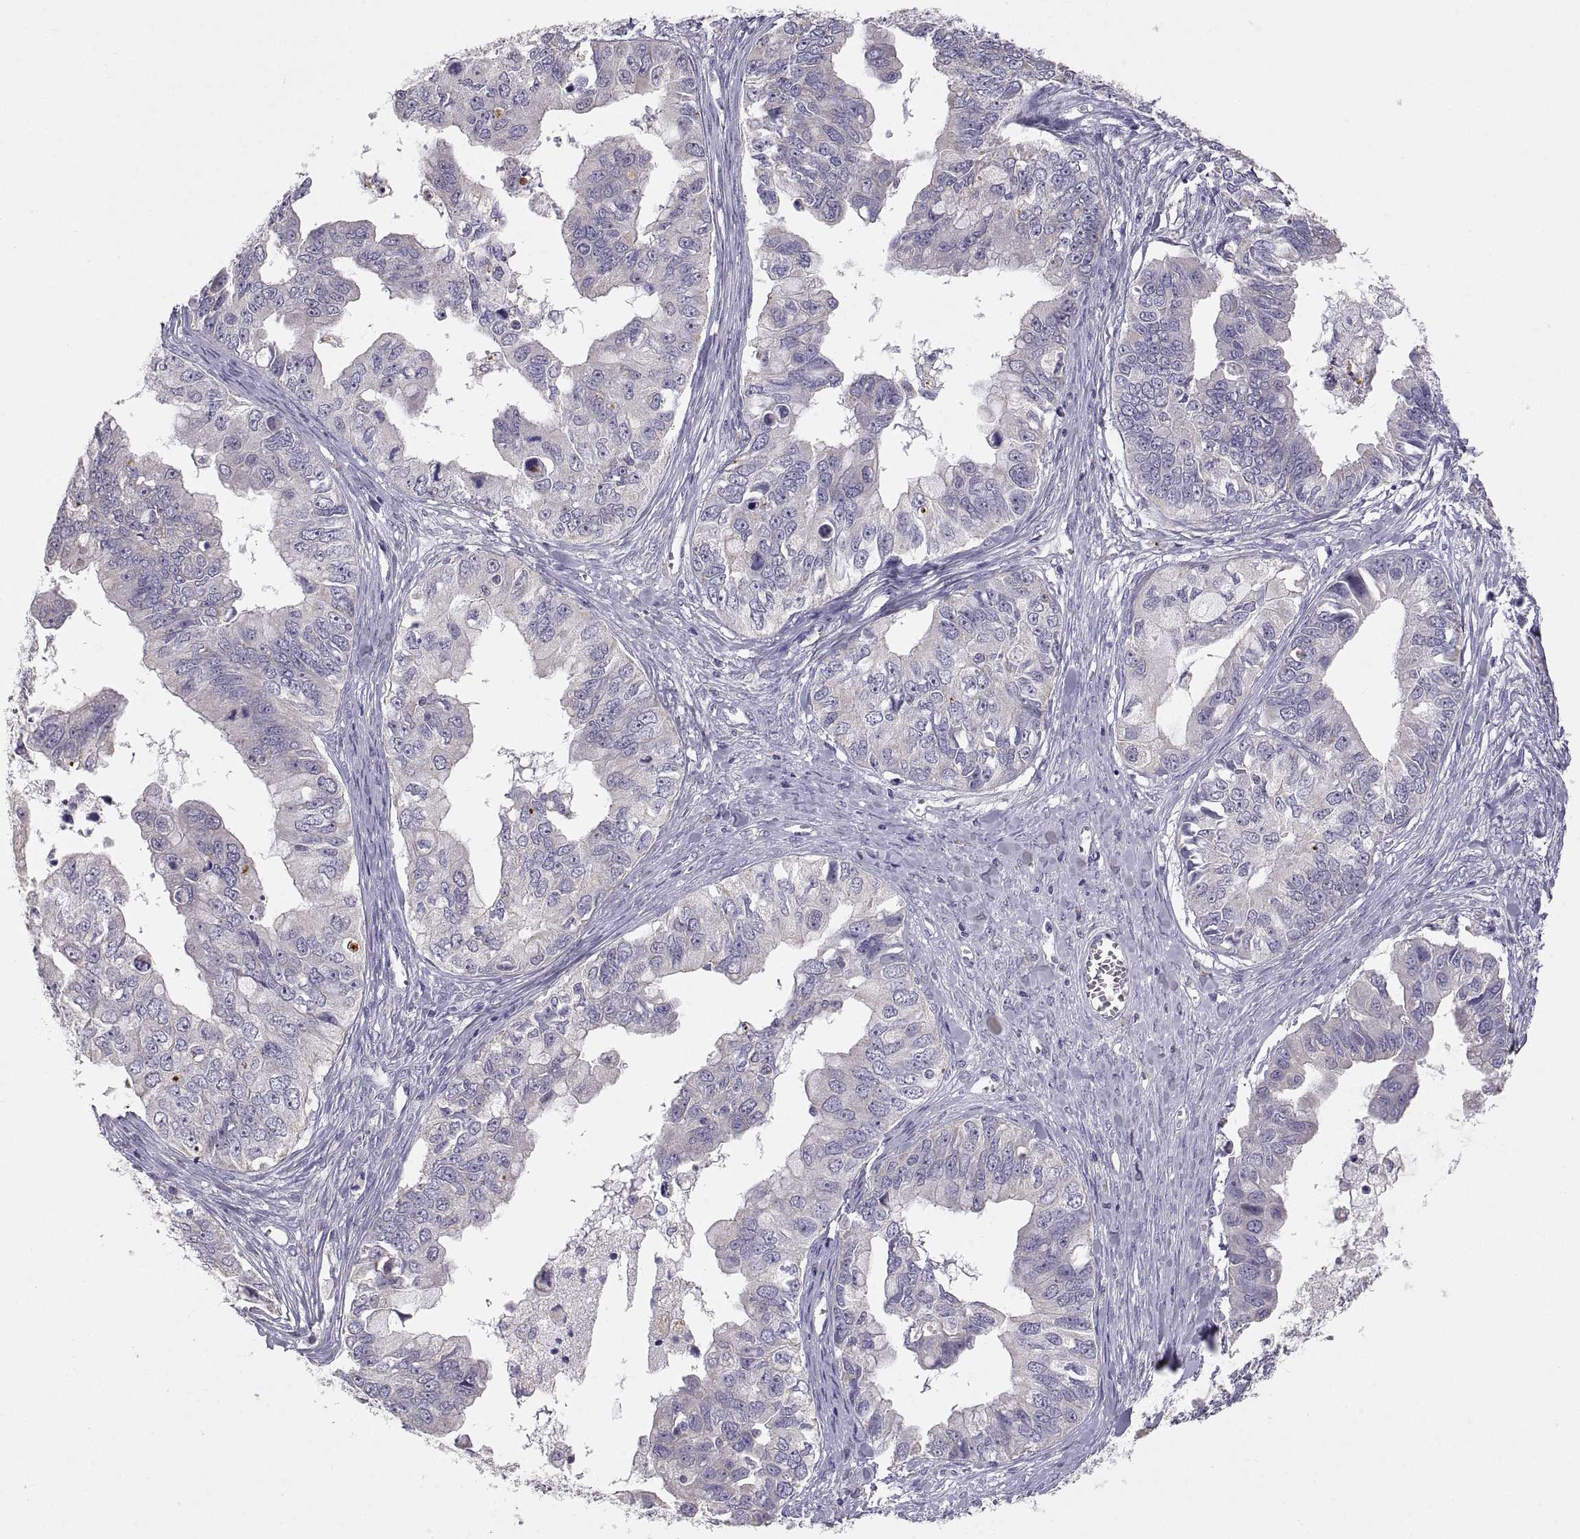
{"staining": {"intensity": "negative", "quantity": "none", "location": "none"}, "tissue": "ovarian cancer", "cell_type": "Tumor cells", "image_type": "cancer", "snomed": [{"axis": "morphology", "description": "Cystadenocarcinoma, mucinous, NOS"}, {"axis": "topography", "description": "Ovary"}], "caption": "Image shows no significant protein staining in tumor cells of ovarian cancer.", "gene": "TNNC1", "patient": {"sex": "female", "age": 76}}